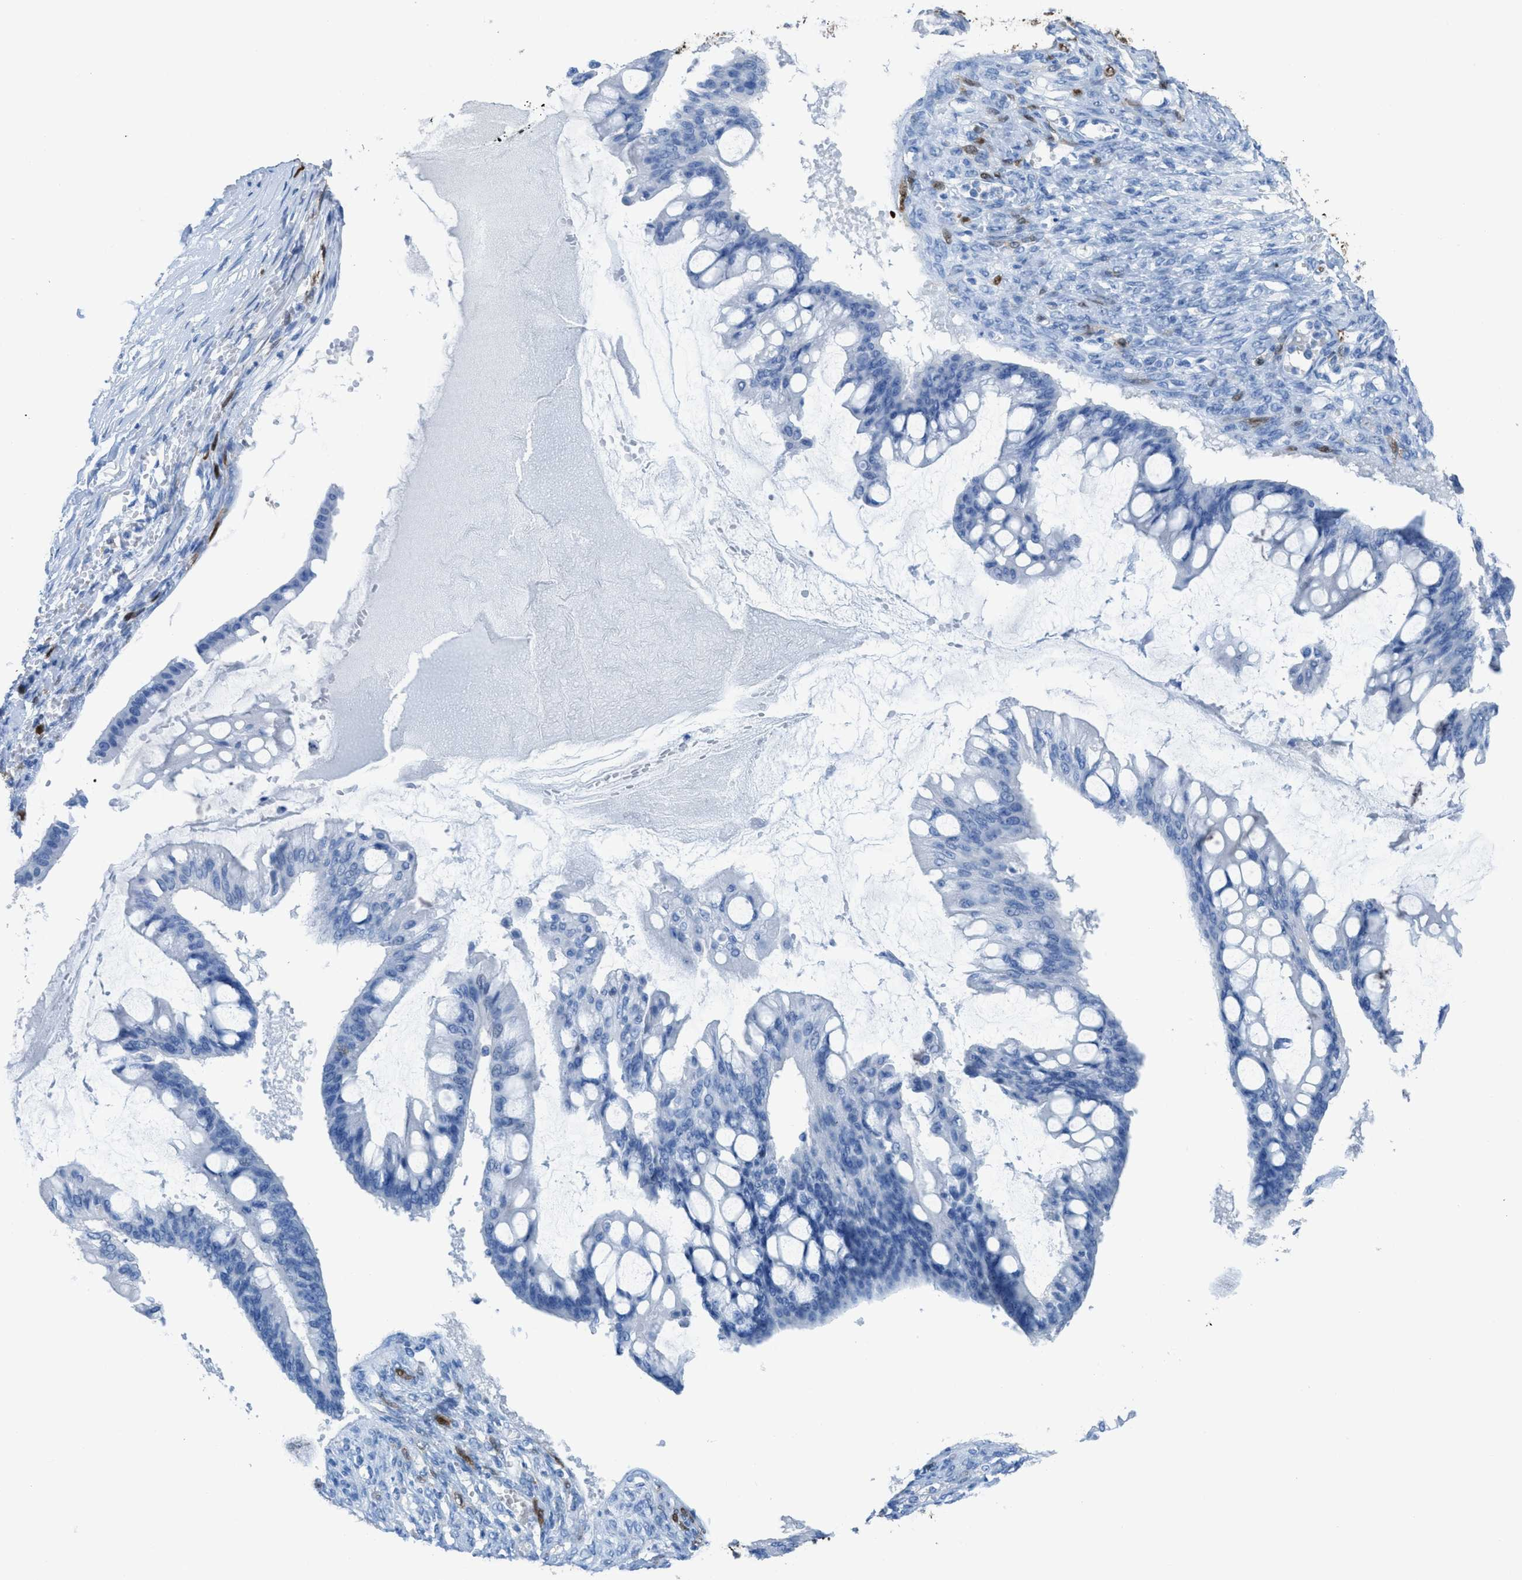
{"staining": {"intensity": "negative", "quantity": "none", "location": "none"}, "tissue": "ovarian cancer", "cell_type": "Tumor cells", "image_type": "cancer", "snomed": [{"axis": "morphology", "description": "Cystadenocarcinoma, mucinous, NOS"}, {"axis": "topography", "description": "Ovary"}], "caption": "A histopathology image of human ovarian mucinous cystadenocarcinoma is negative for staining in tumor cells. The staining is performed using DAB (3,3'-diaminobenzidine) brown chromogen with nuclei counter-stained in using hematoxylin.", "gene": "CDKN2A", "patient": {"sex": "female", "age": 73}}